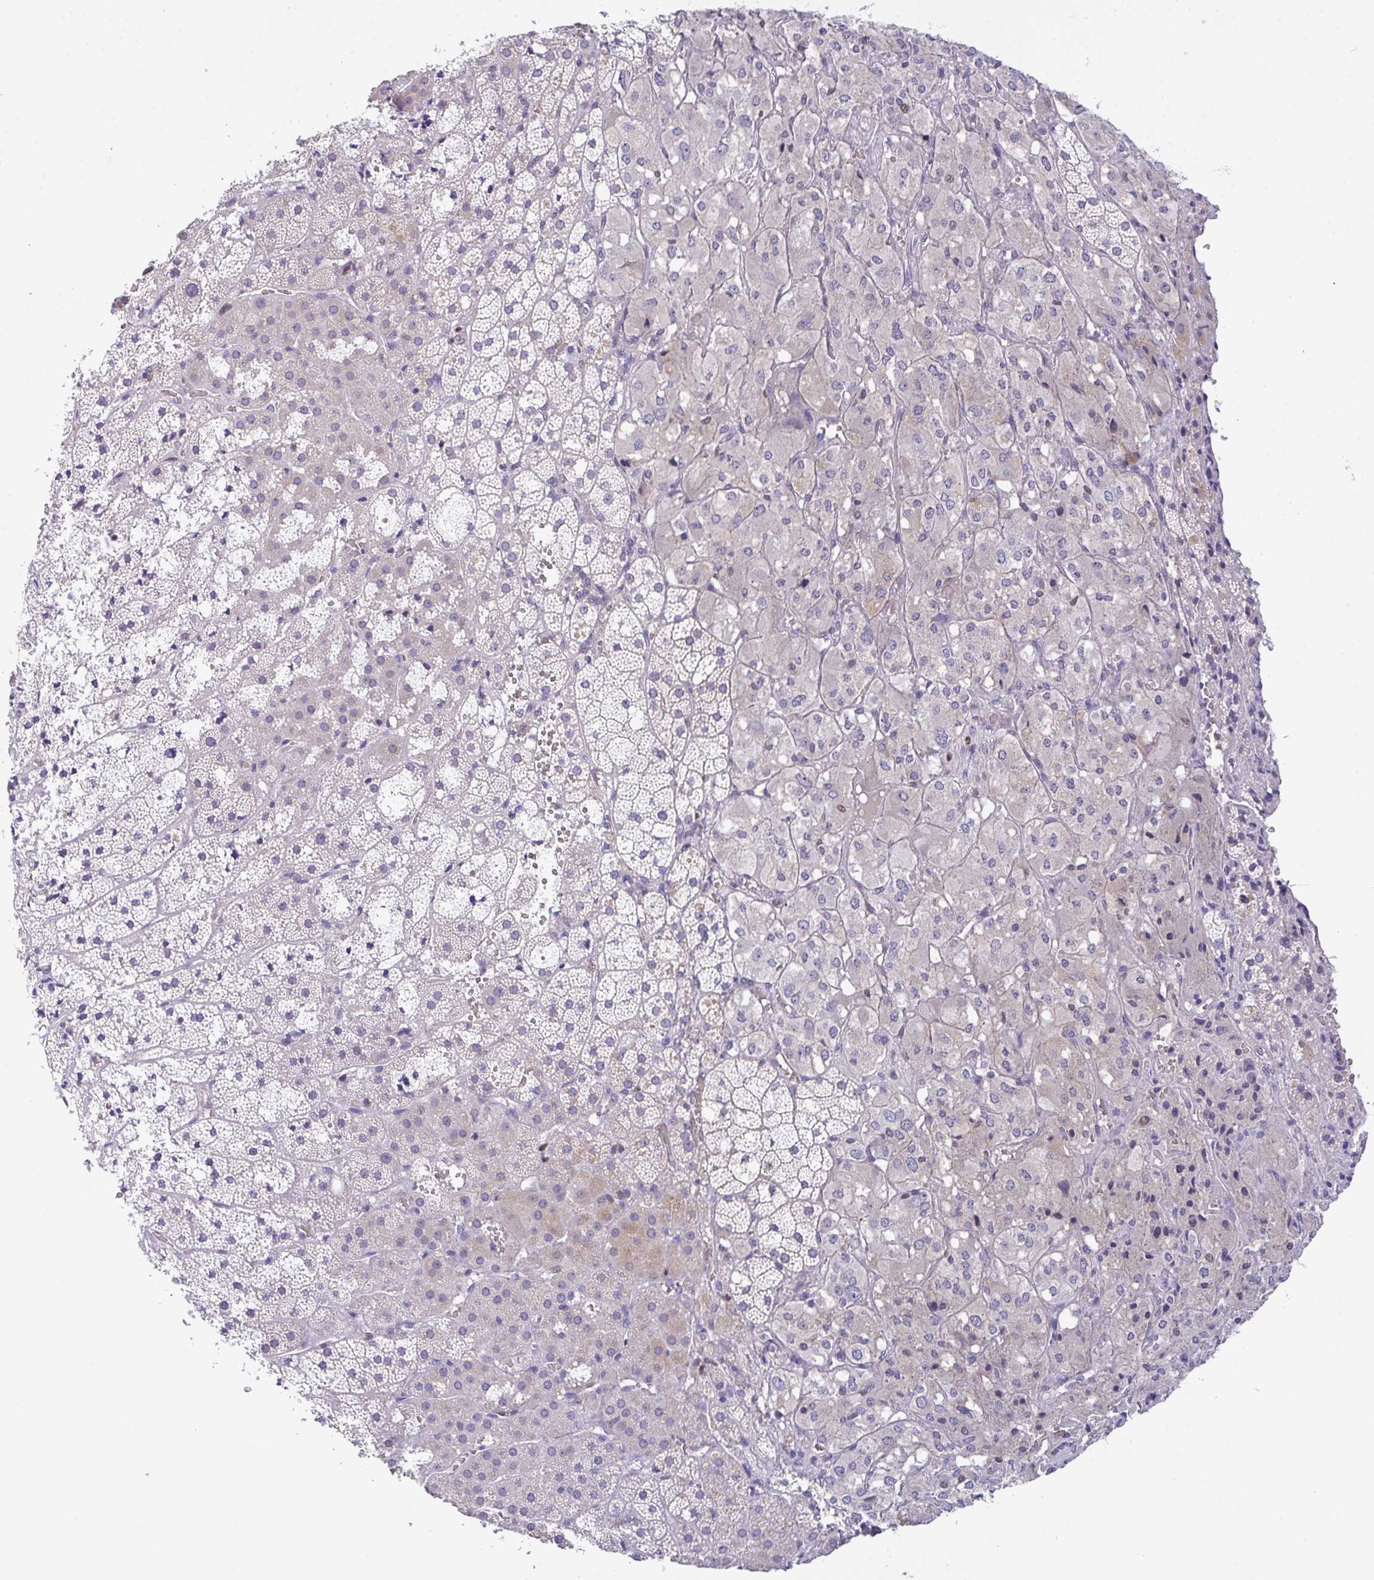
{"staining": {"intensity": "weak", "quantity": "<25%", "location": "cytoplasmic/membranous"}, "tissue": "adrenal gland", "cell_type": "Glandular cells", "image_type": "normal", "snomed": [{"axis": "morphology", "description": "Normal tissue, NOS"}, {"axis": "topography", "description": "Adrenal gland"}], "caption": "This micrograph is of benign adrenal gland stained with immunohistochemistry (IHC) to label a protein in brown with the nuclei are counter-stained blue. There is no positivity in glandular cells.", "gene": "CA10", "patient": {"sex": "male", "age": 53}}